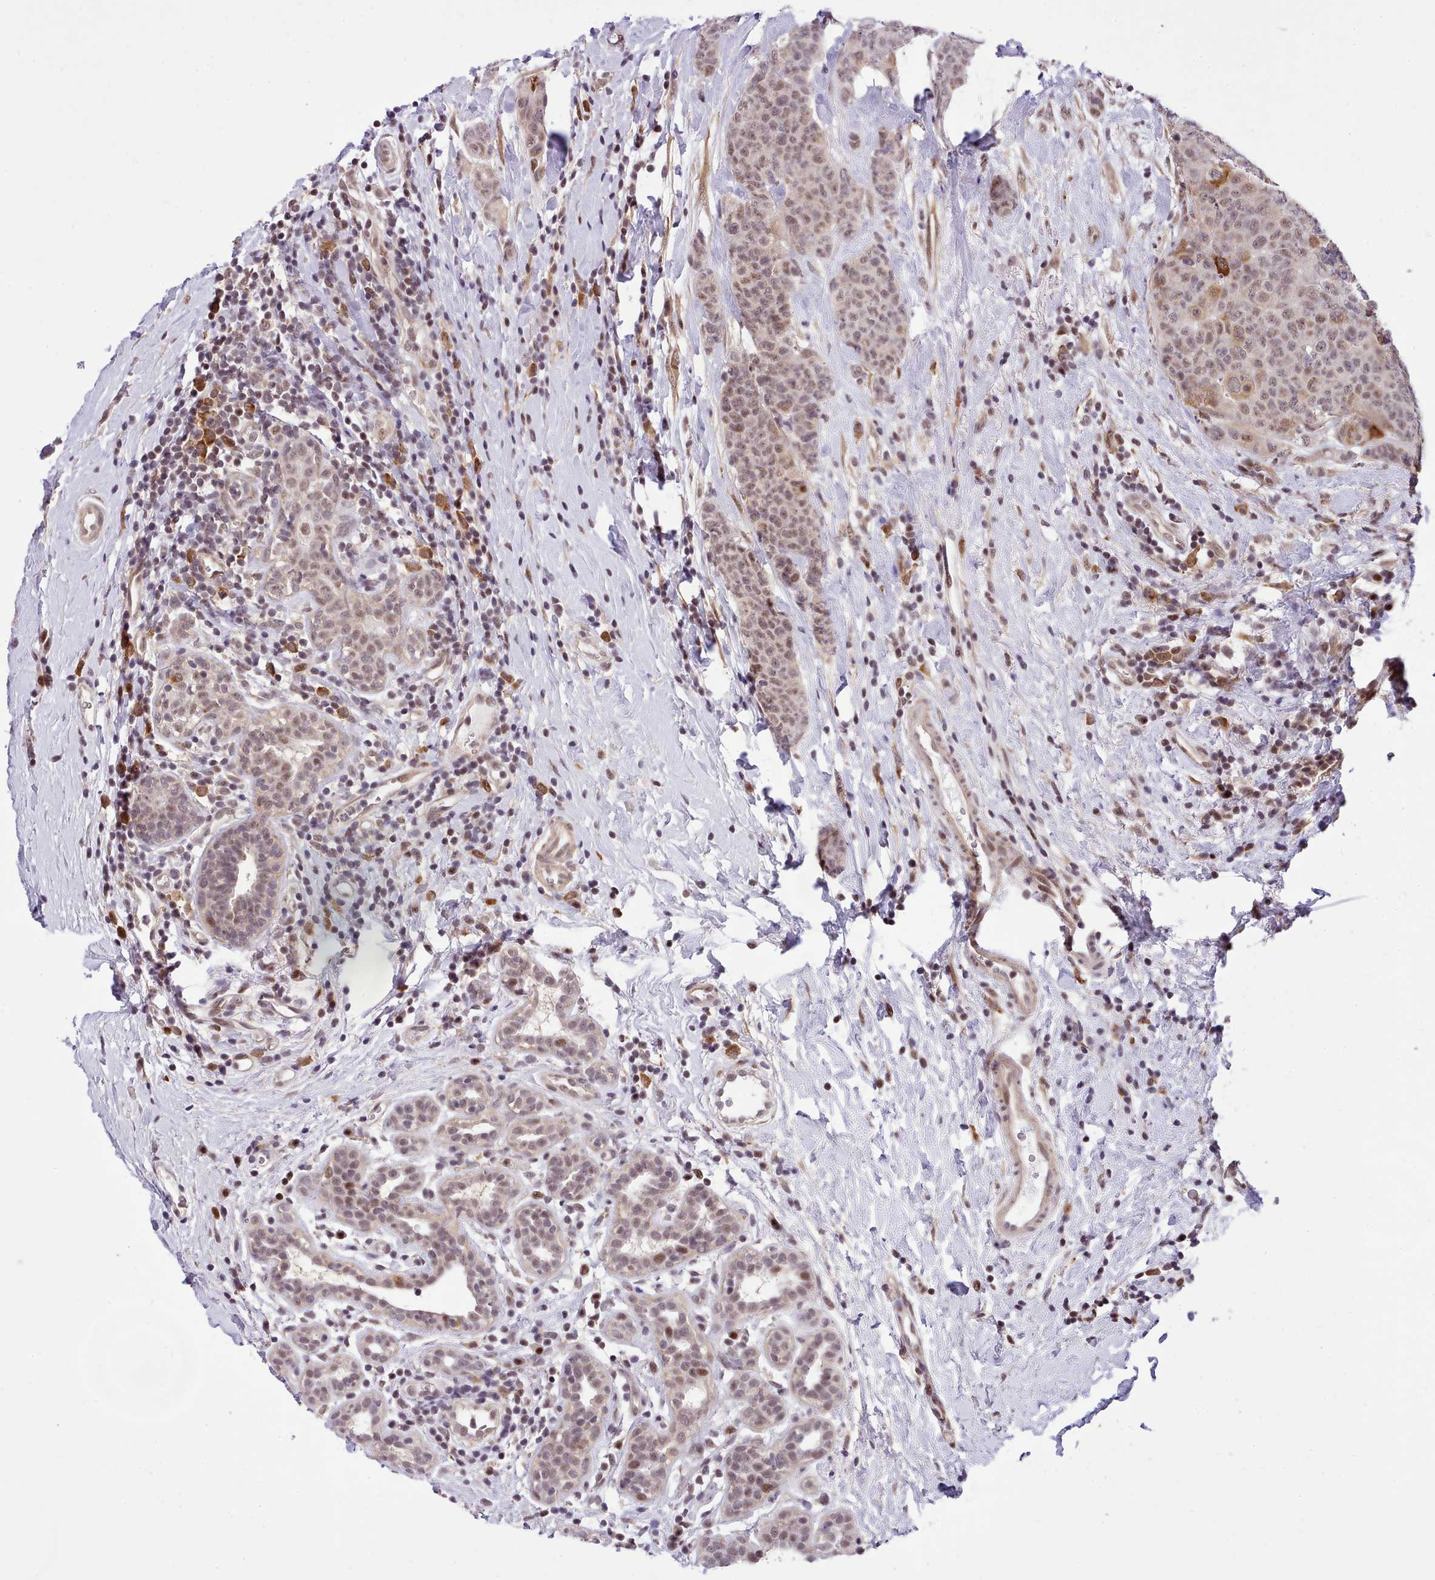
{"staining": {"intensity": "weak", "quantity": ">75%", "location": "nuclear"}, "tissue": "breast cancer", "cell_type": "Tumor cells", "image_type": "cancer", "snomed": [{"axis": "morphology", "description": "Duct carcinoma"}, {"axis": "topography", "description": "Breast"}], "caption": "The photomicrograph demonstrates immunohistochemical staining of intraductal carcinoma (breast). There is weak nuclear staining is present in about >75% of tumor cells.", "gene": "HOXB7", "patient": {"sex": "female", "age": 40}}